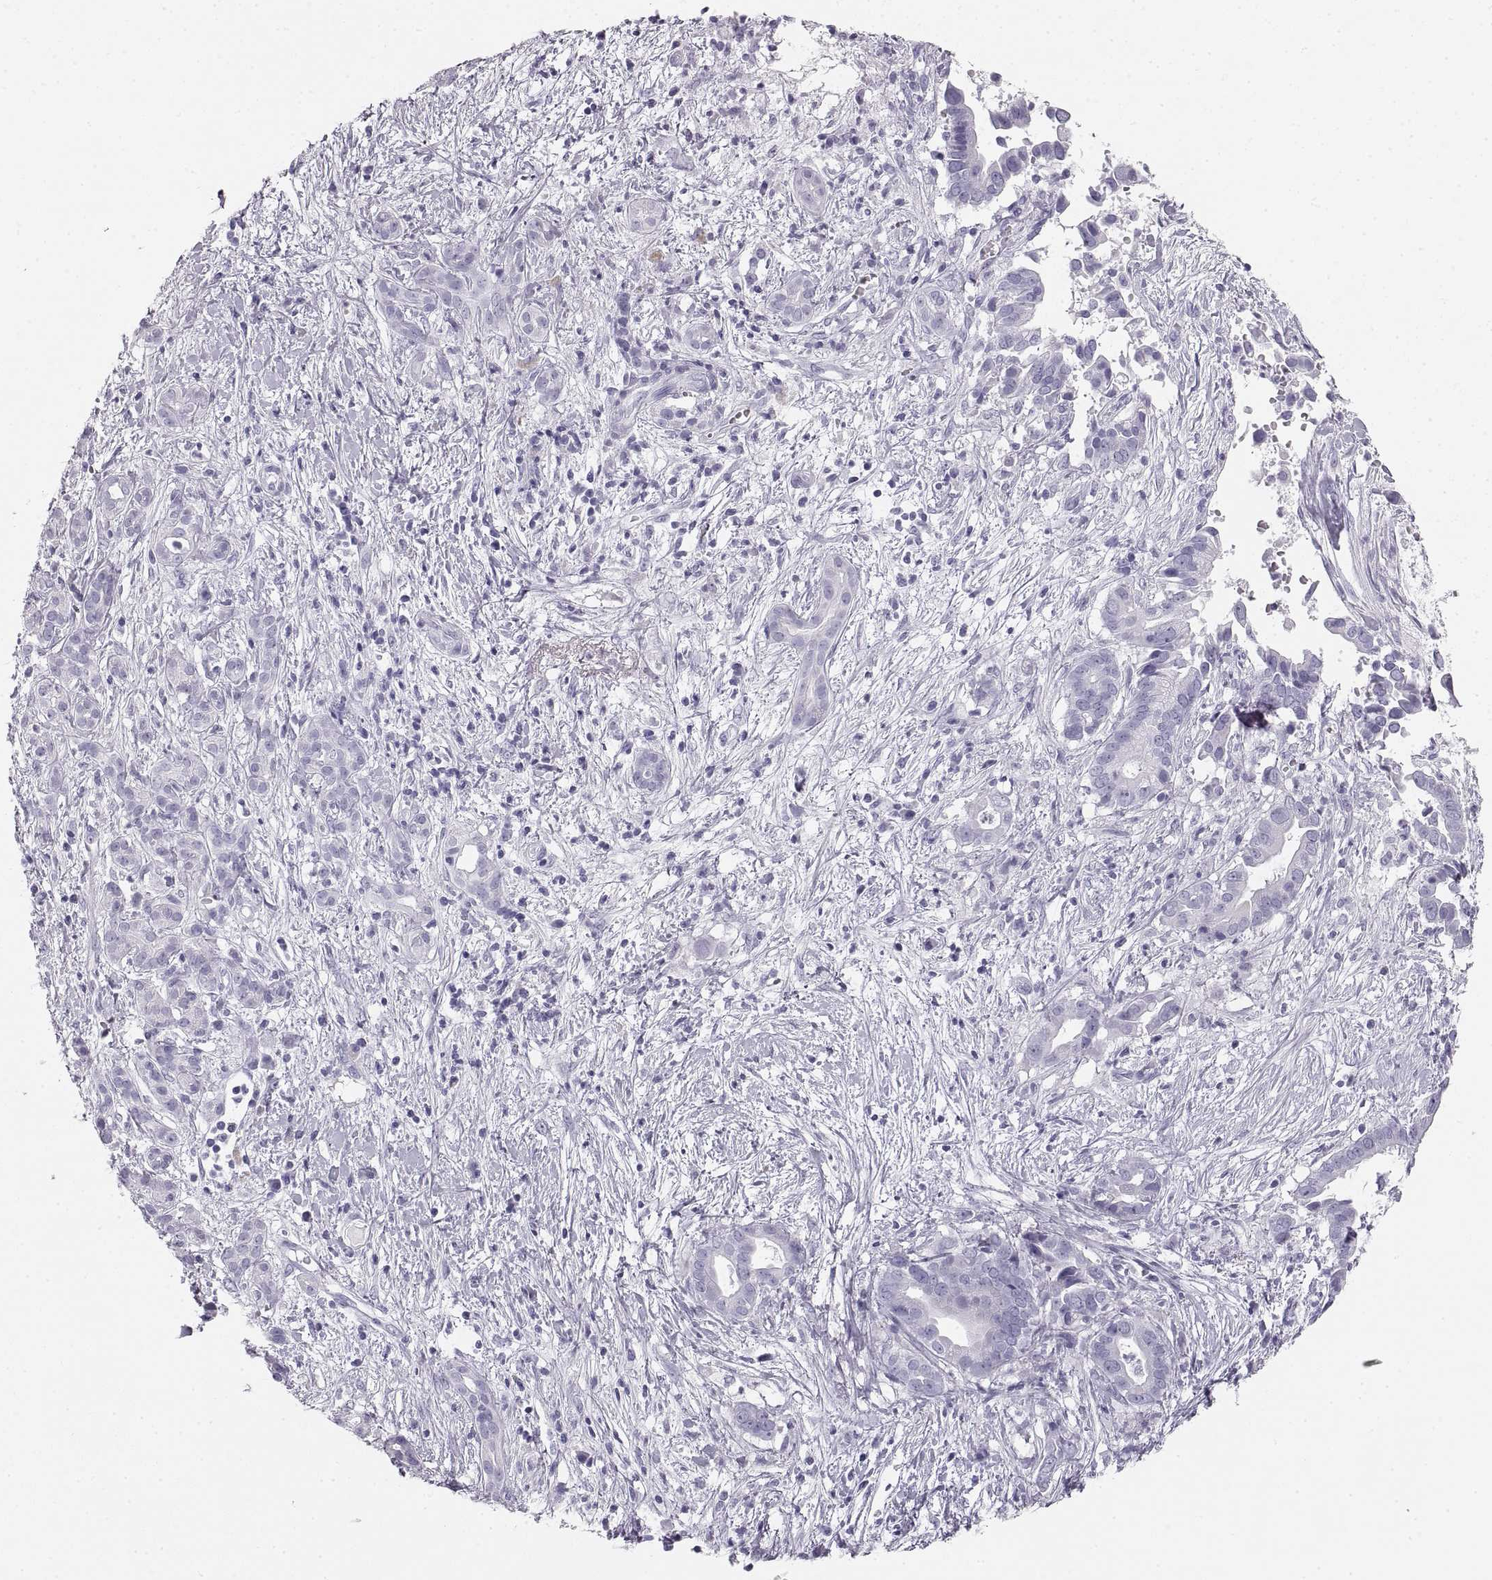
{"staining": {"intensity": "negative", "quantity": "none", "location": "none"}, "tissue": "pancreatic cancer", "cell_type": "Tumor cells", "image_type": "cancer", "snomed": [{"axis": "morphology", "description": "Adenocarcinoma, NOS"}, {"axis": "topography", "description": "Pancreas"}], "caption": "Protein analysis of pancreatic cancer displays no significant expression in tumor cells.", "gene": "CRYAA", "patient": {"sex": "male", "age": 61}}